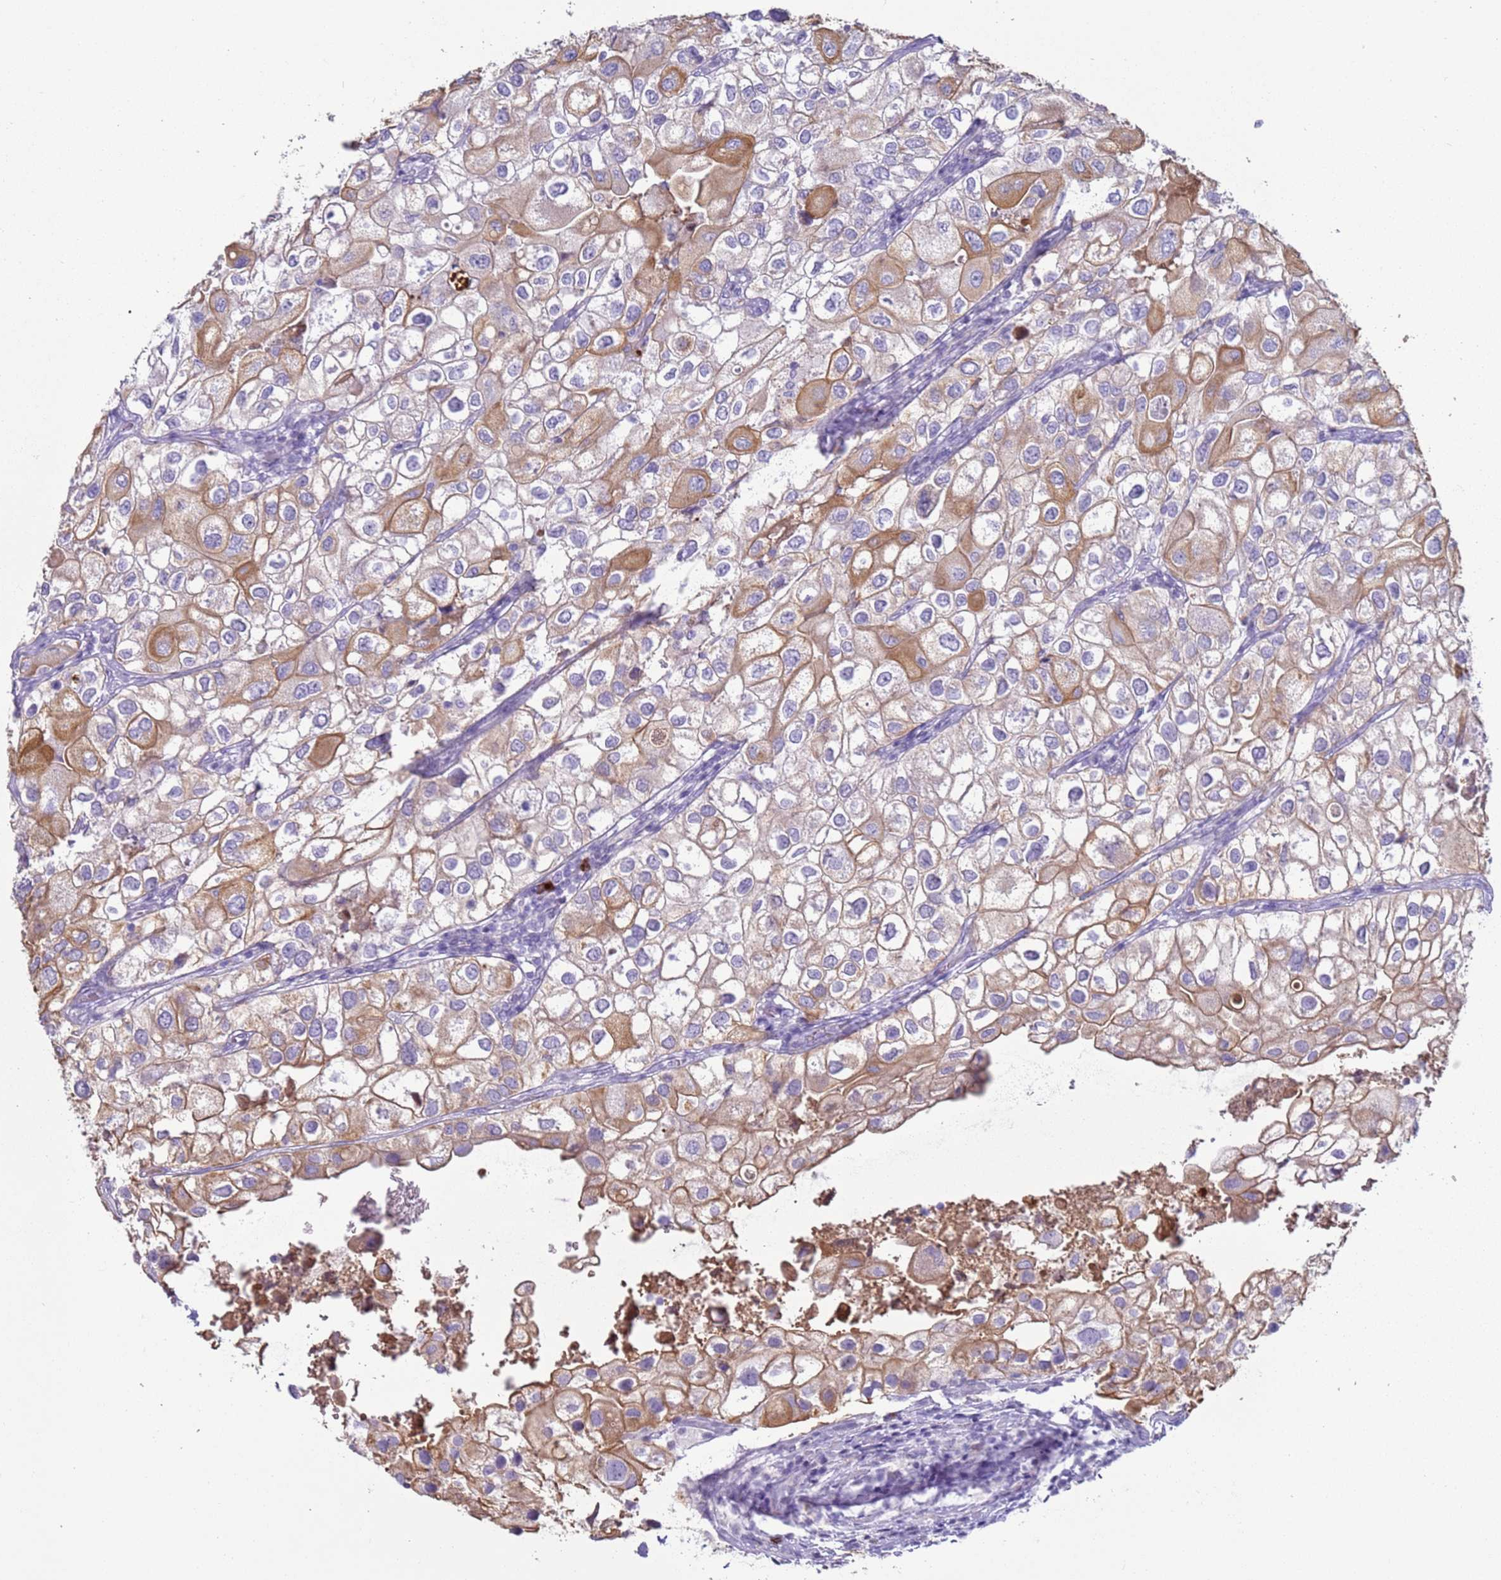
{"staining": {"intensity": "moderate", "quantity": "25%-75%", "location": "cytoplasmic/membranous"}, "tissue": "urothelial cancer", "cell_type": "Tumor cells", "image_type": "cancer", "snomed": [{"axis": "morphology", "description": "Urothelial carcinoma, High grade"}, {"axis": "topography", "description": "Urinary bladder"}], "caption": "Protein staining of urothelial cancer tissue shows moderate cytoplasmic/membranous expression in approximately 25%-75% of tumor cells.", "gene": "NPAP1", "patient": {"sex": "male", "age": 64}}